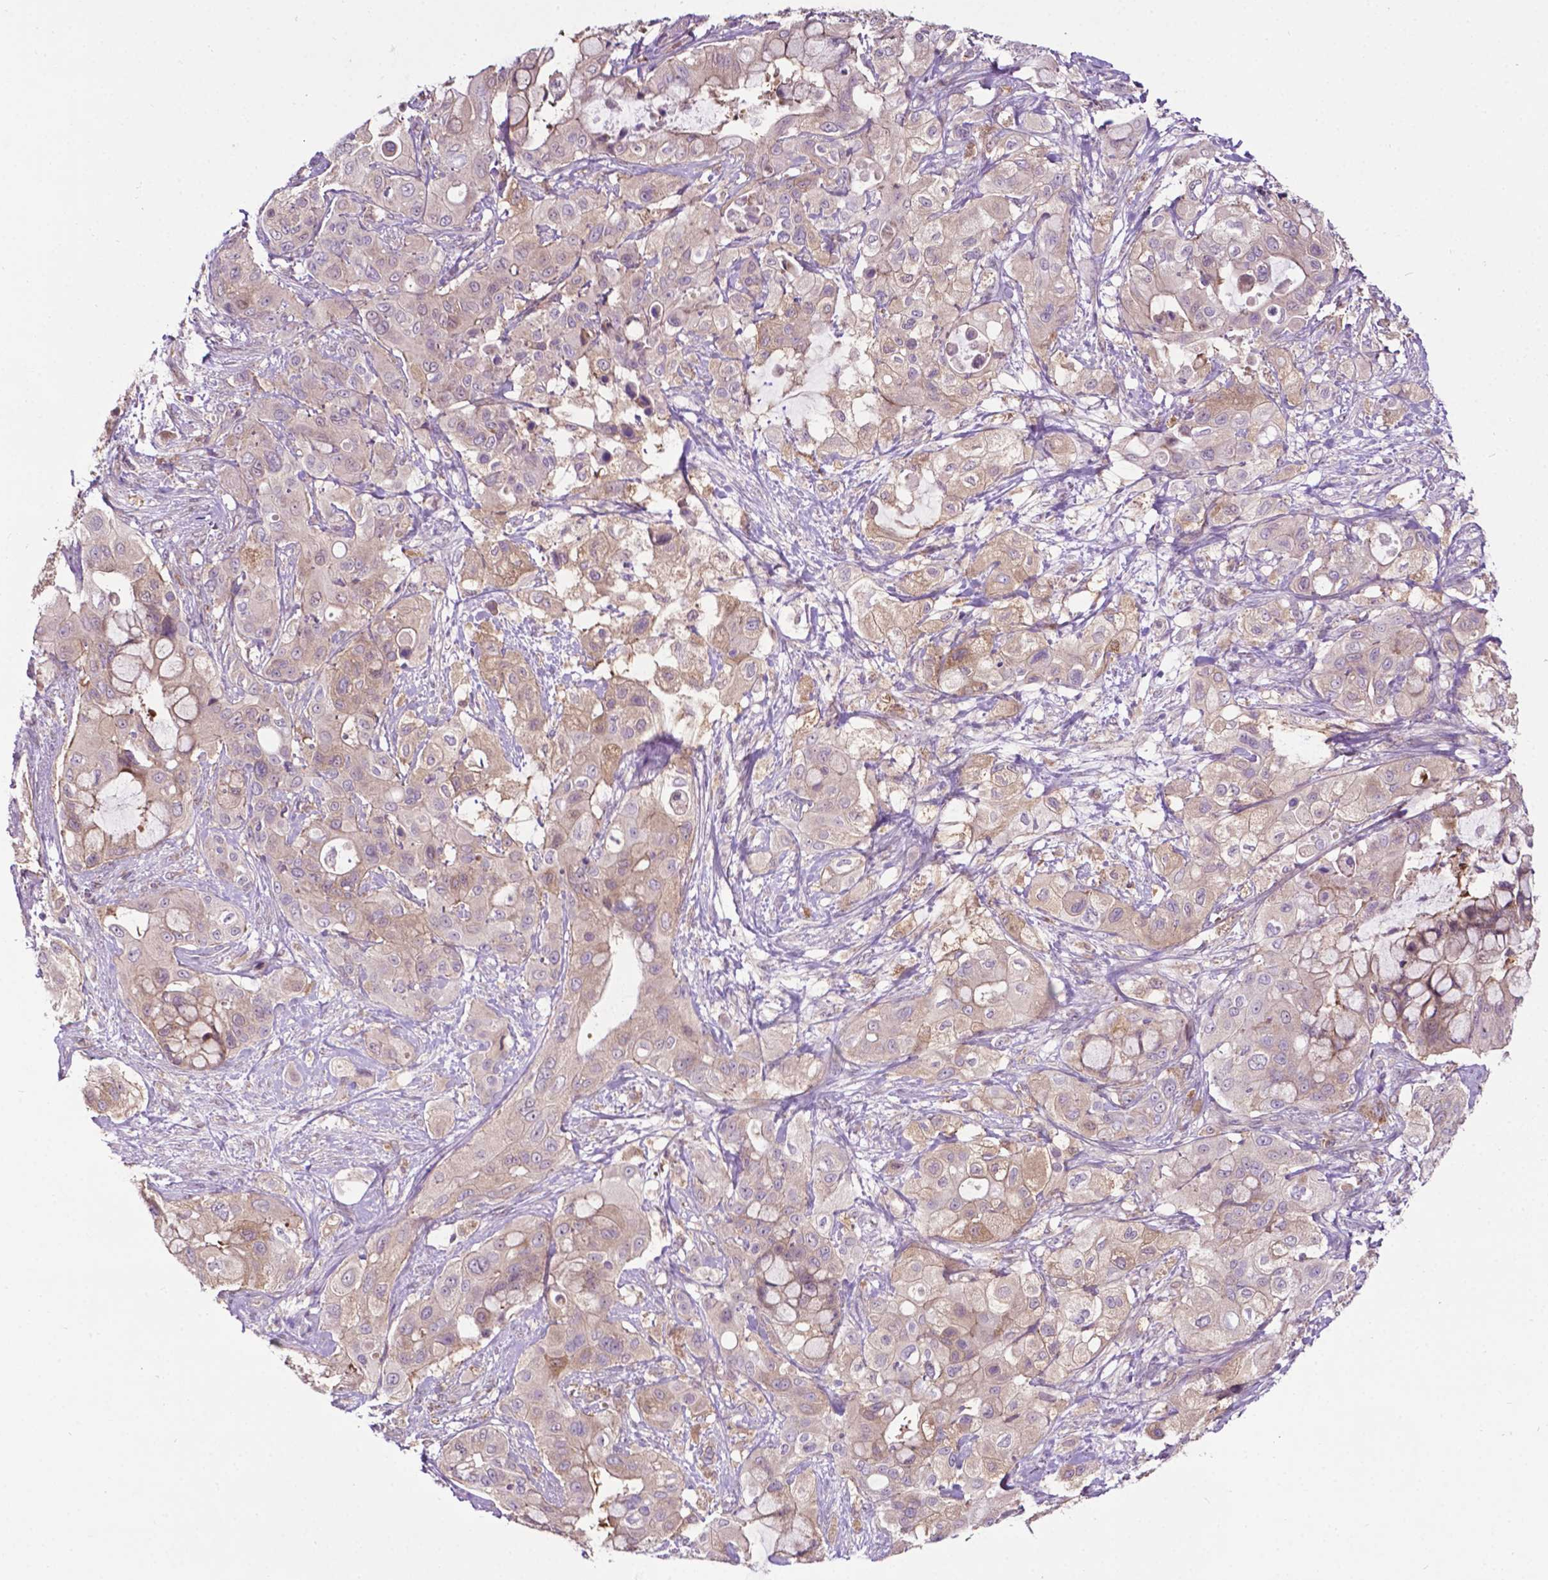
{"staining": {"intensity": "moderate", "quantity": "25%-75%", "location": "cytoplasmic/membranous"}, "tissue": "pancreatic cancer", "cell_type": "Tumor cells", "image_type": "cancer", "snomed": [{"axis": "morphology", "description": "Adenocarcinoma, NOS"}, {"axis": "topography", "description": "Pancreas"}], "caption": "Pancreatic cancer (adenocarcinoma) stained with a brown dye reveals moderate cytoplasmic/membranous positive positivity in about 25%-75% of tumor cells.", "gene": "SPNS2", "patient": {"sex": "male", "age": 71}}